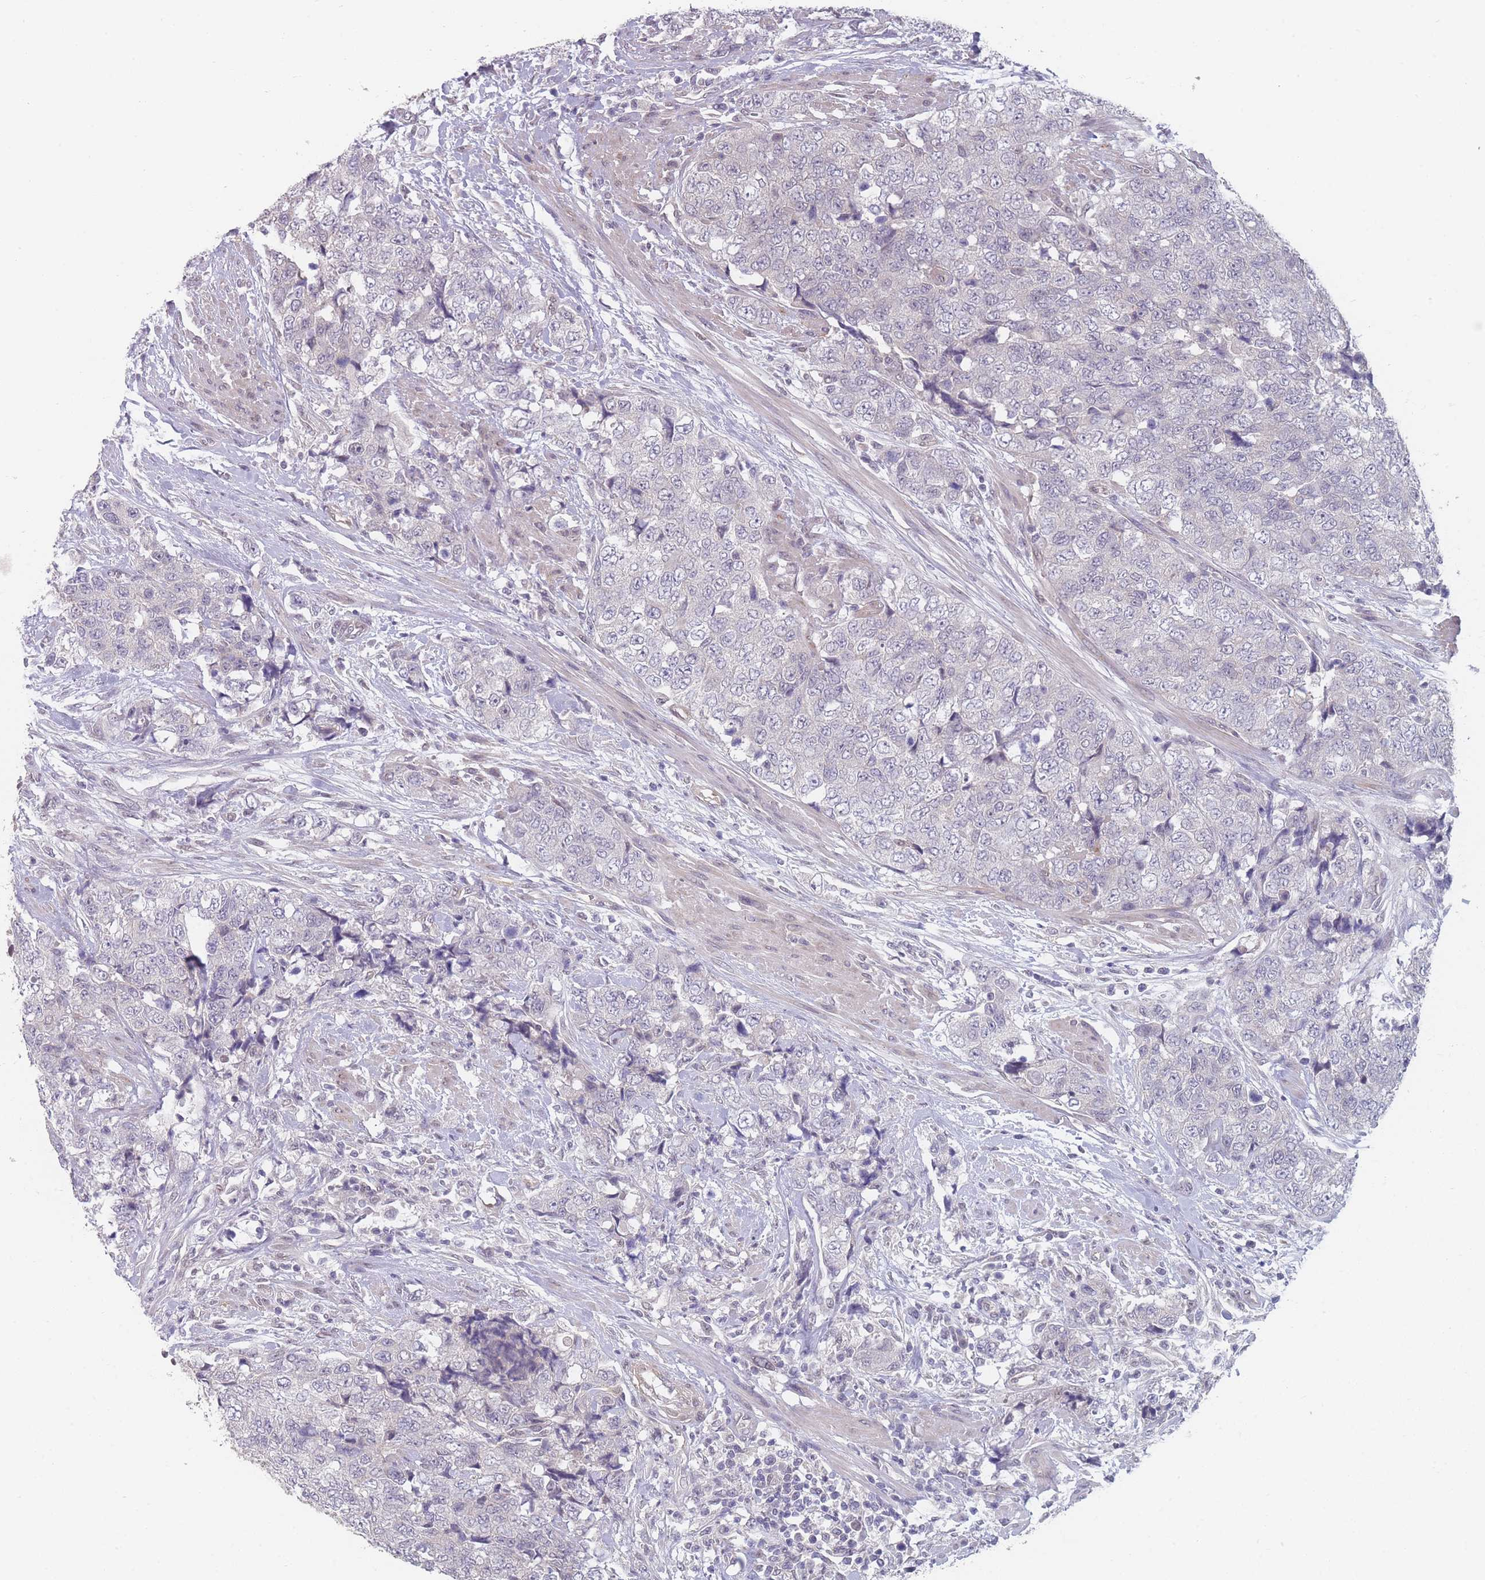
{"staining": {"intensity": "negative", "quantity": "none", "location": "none"}, "tissue": "urothelial cancer", "cell_type": "Tumor cells", "image_type": "cancer", "snomed": [{"axis": "morphology", "description": "Urothelial carcinoma, High grade"}, {"axis": "topography", "description": "Urinary bladder"}], "caption": "The micrograph reveals no staining of tumor cells in urothelial cancer. The staining is performed using DAB (3,3'-diaminobenzidine) brown chromogen with nuclei counter-stained in using hematoxylin.", "gene": "ANKRD10", "patient": {"sex": "female", "age": 78}}